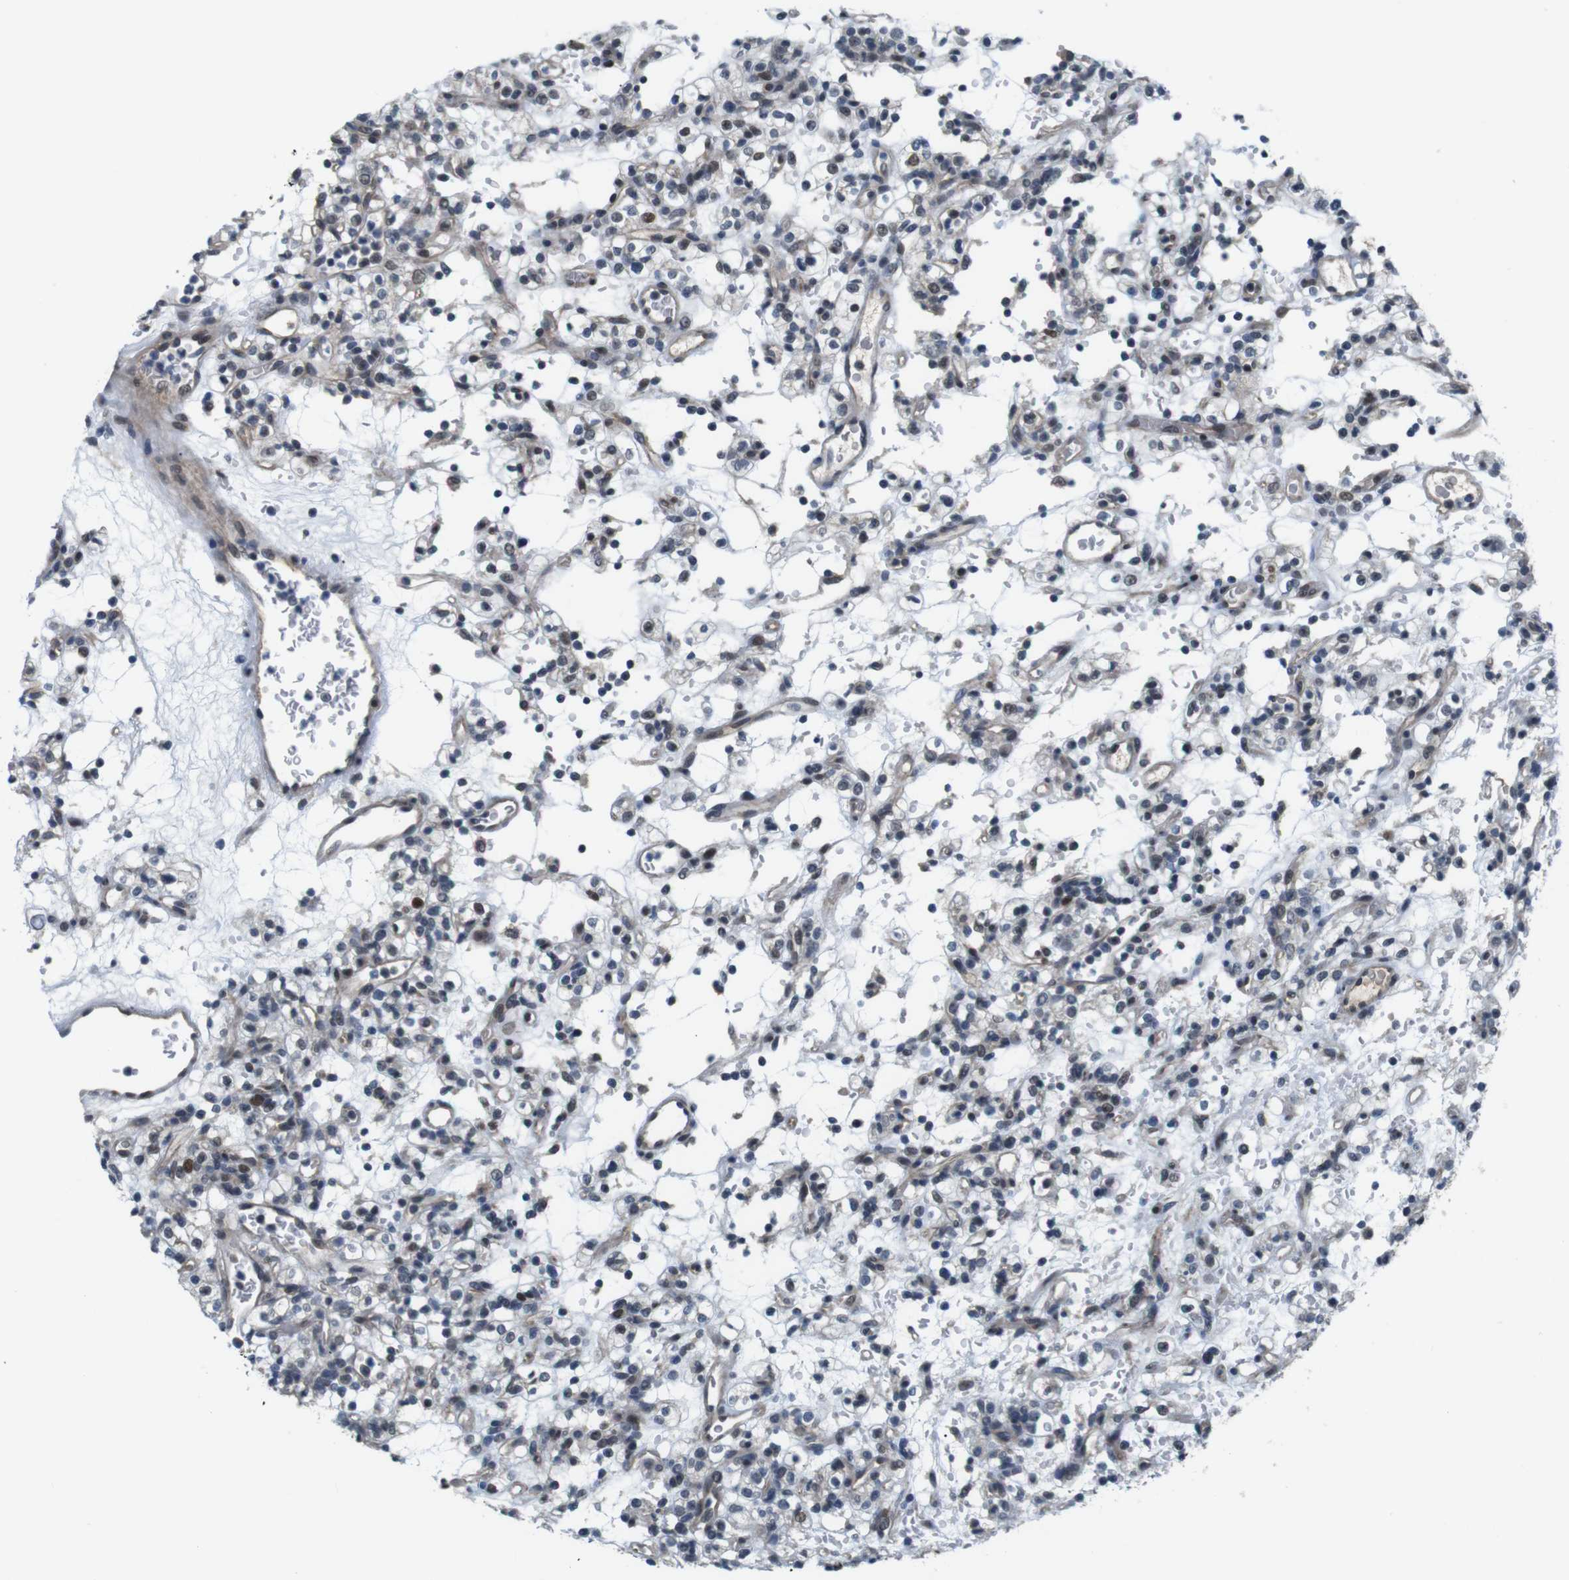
{"staining": {"intensity": "weak", "quantity": "25%-75%", "location": "cytoplasmic/membranous"}, "tissue": "renal cancer", "cell_type": "Tumor cells", "image_type": "cancer", "snomed": [{"axis": "morphology", "description": "Normal tissue, NOS"}, {"axis": "morphology", "description": "Adenocarcinoma, NOS"}, {"axis": "topography", "description": "Kidney"}], "caption": "Immunohistochemical staining of human renal adenocarcinoma demonstrates low levels of weak cytoplasmic/membranous positivity in approximately 25%-75% of tumor cells.", "gene": "SMCO2", "patient": {"sex": "female", "age": 72}}